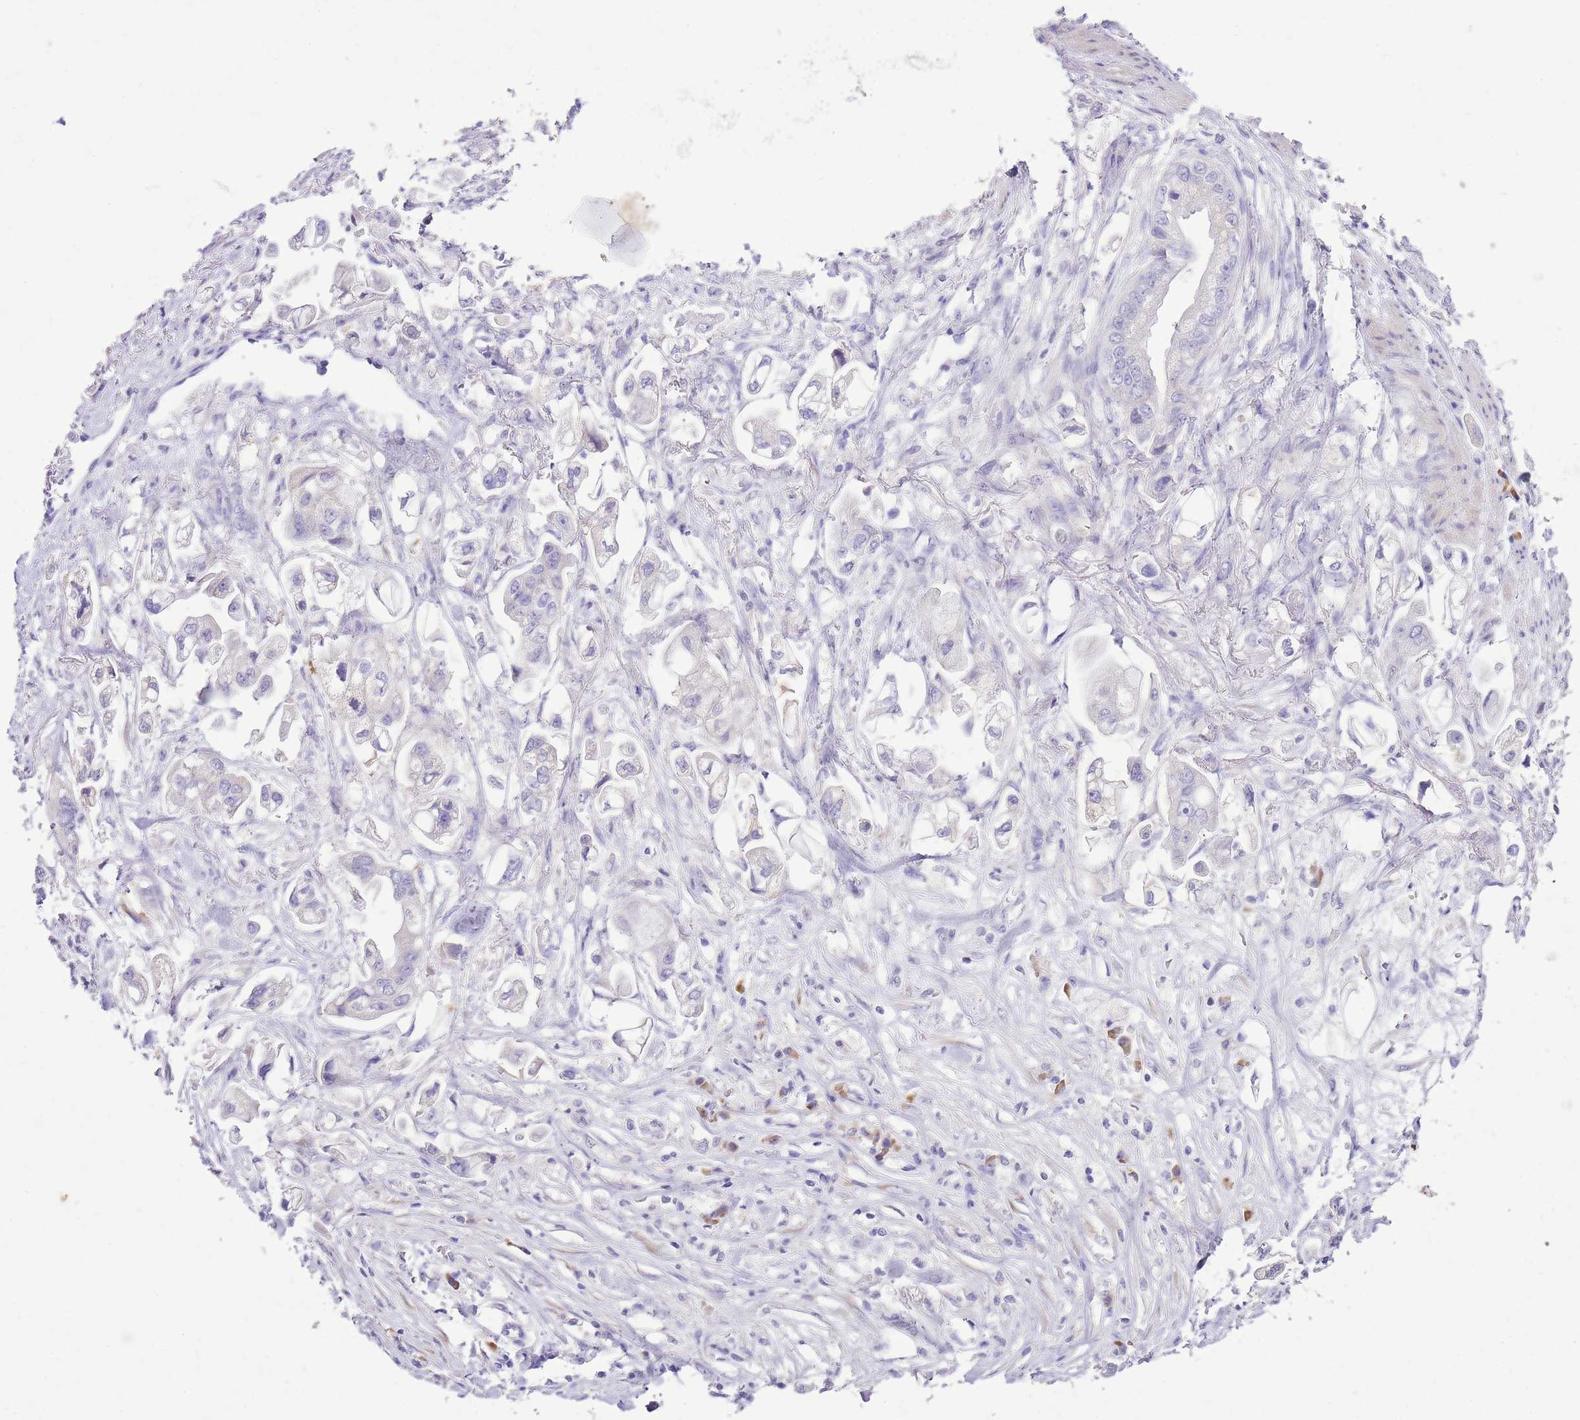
{"staining": {"intensity": "negative", "quantity": "none", "location": "none"}, "tissue": "stomach cancer", "cell_type": "Tumor cells", "image_type": "cancer", "snomed": [{"axis": "morphology", "description": "Adenocarcinoma, NOS"}, {"axis": "topography", "description": "Stomach"}], "caption": "DAB immunohistochemical staining of stomach adenocarcinoma displays no significant expression in tumor cells.", "gene": "AAR2", "patient": {"sex": "male", "age": 62}}